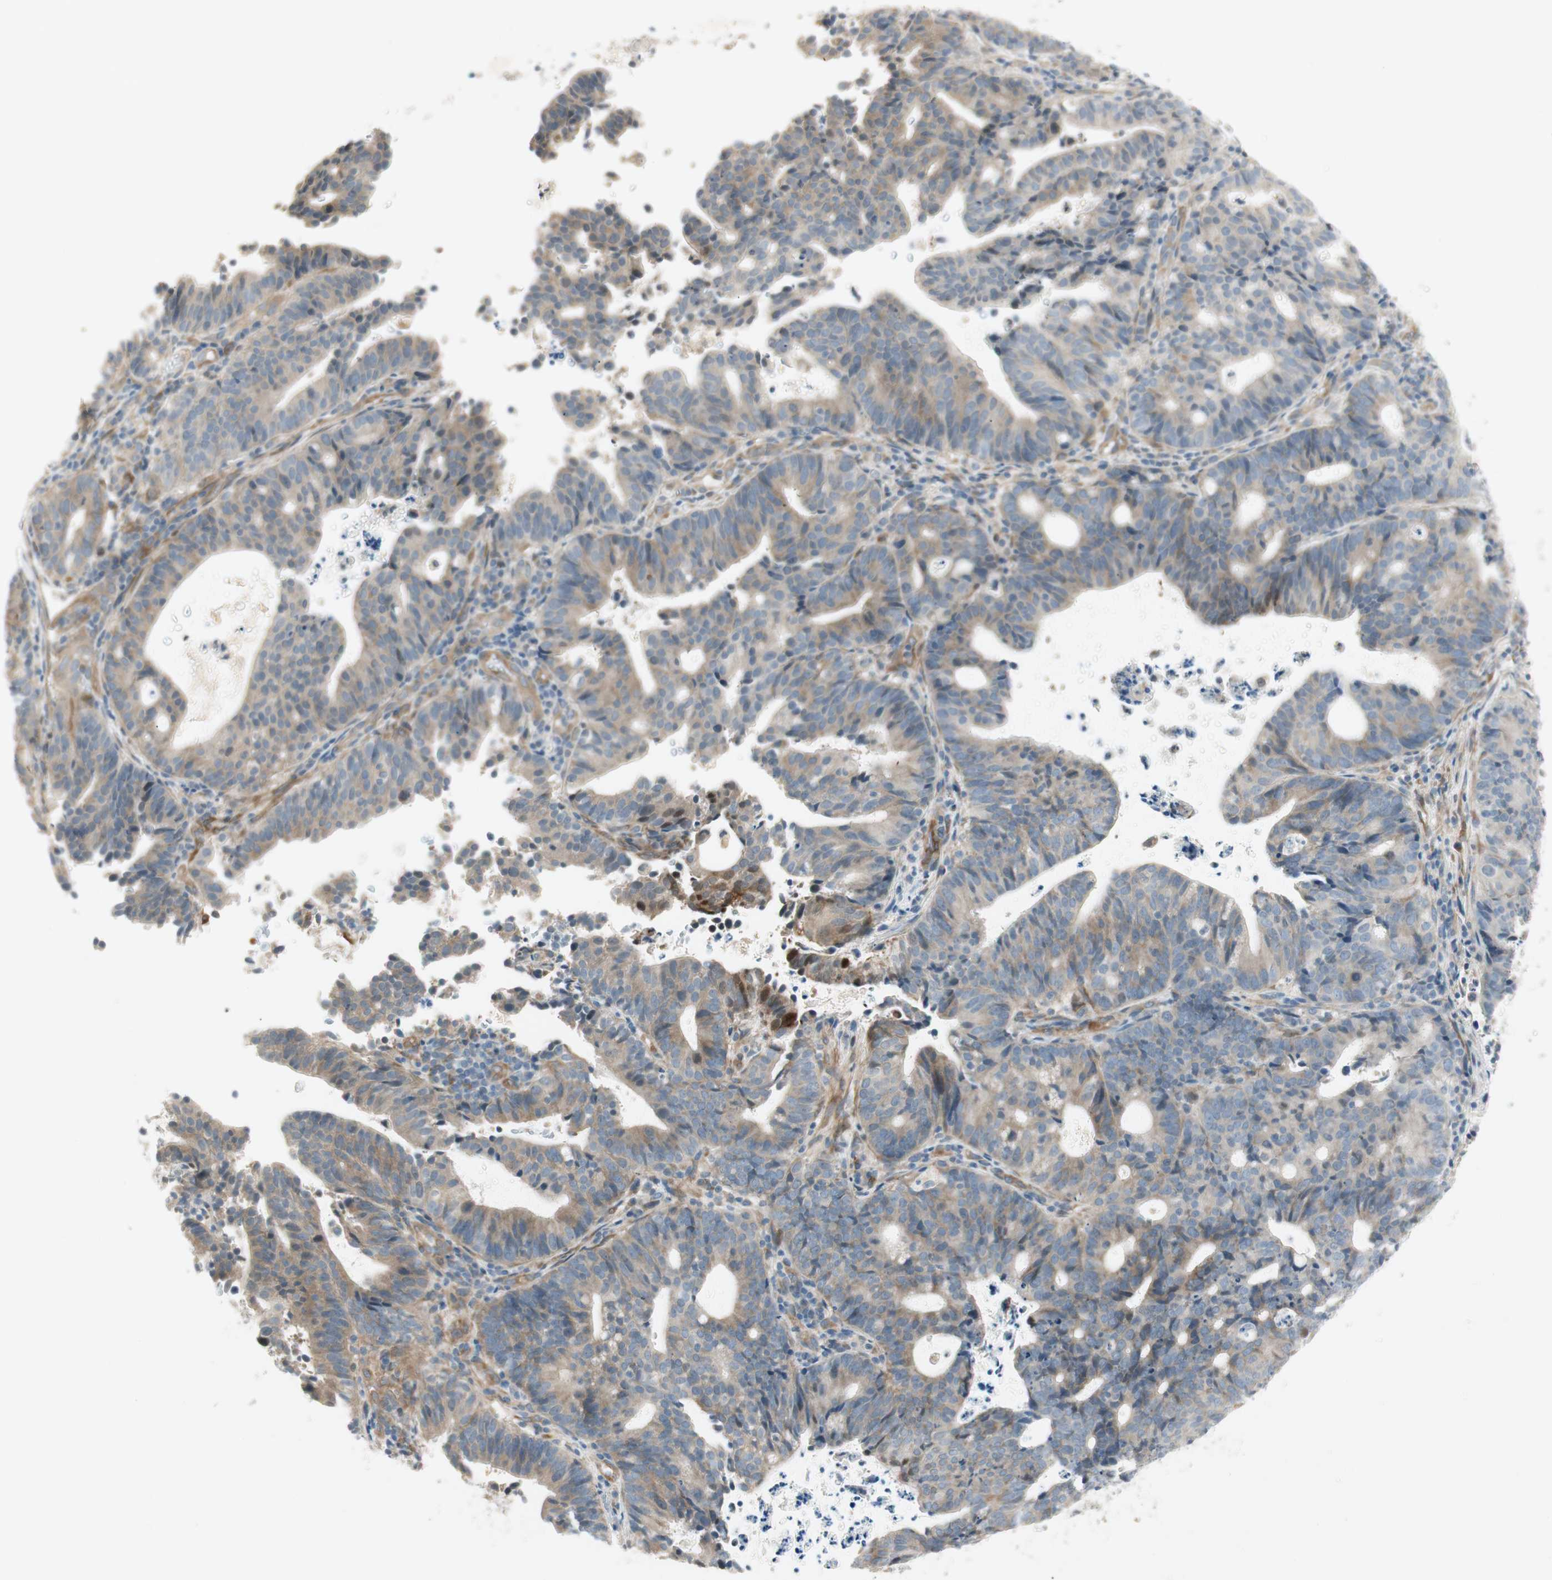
{"staining": {"intensity": "moderate", "quantity": "25%-75%", "location": "cytoplasmic/membranous"}, "tissue": "endometrial cancer", "cell_type": "Tumor cells", "image_type": "cancer", "snomed": [{"axis": "morphology", "description": "Adenocarcinoma, NOS"}, {"axis": "topography", "description": "Uterus"}], "caption": "A brown stain labels moderate cytoplasmic/membranous expression of a protein in human endometrial cancer tumor cells.", "gene": "STON1-GTF2A1L", "patient": {"sex": "female", "age": 83}}